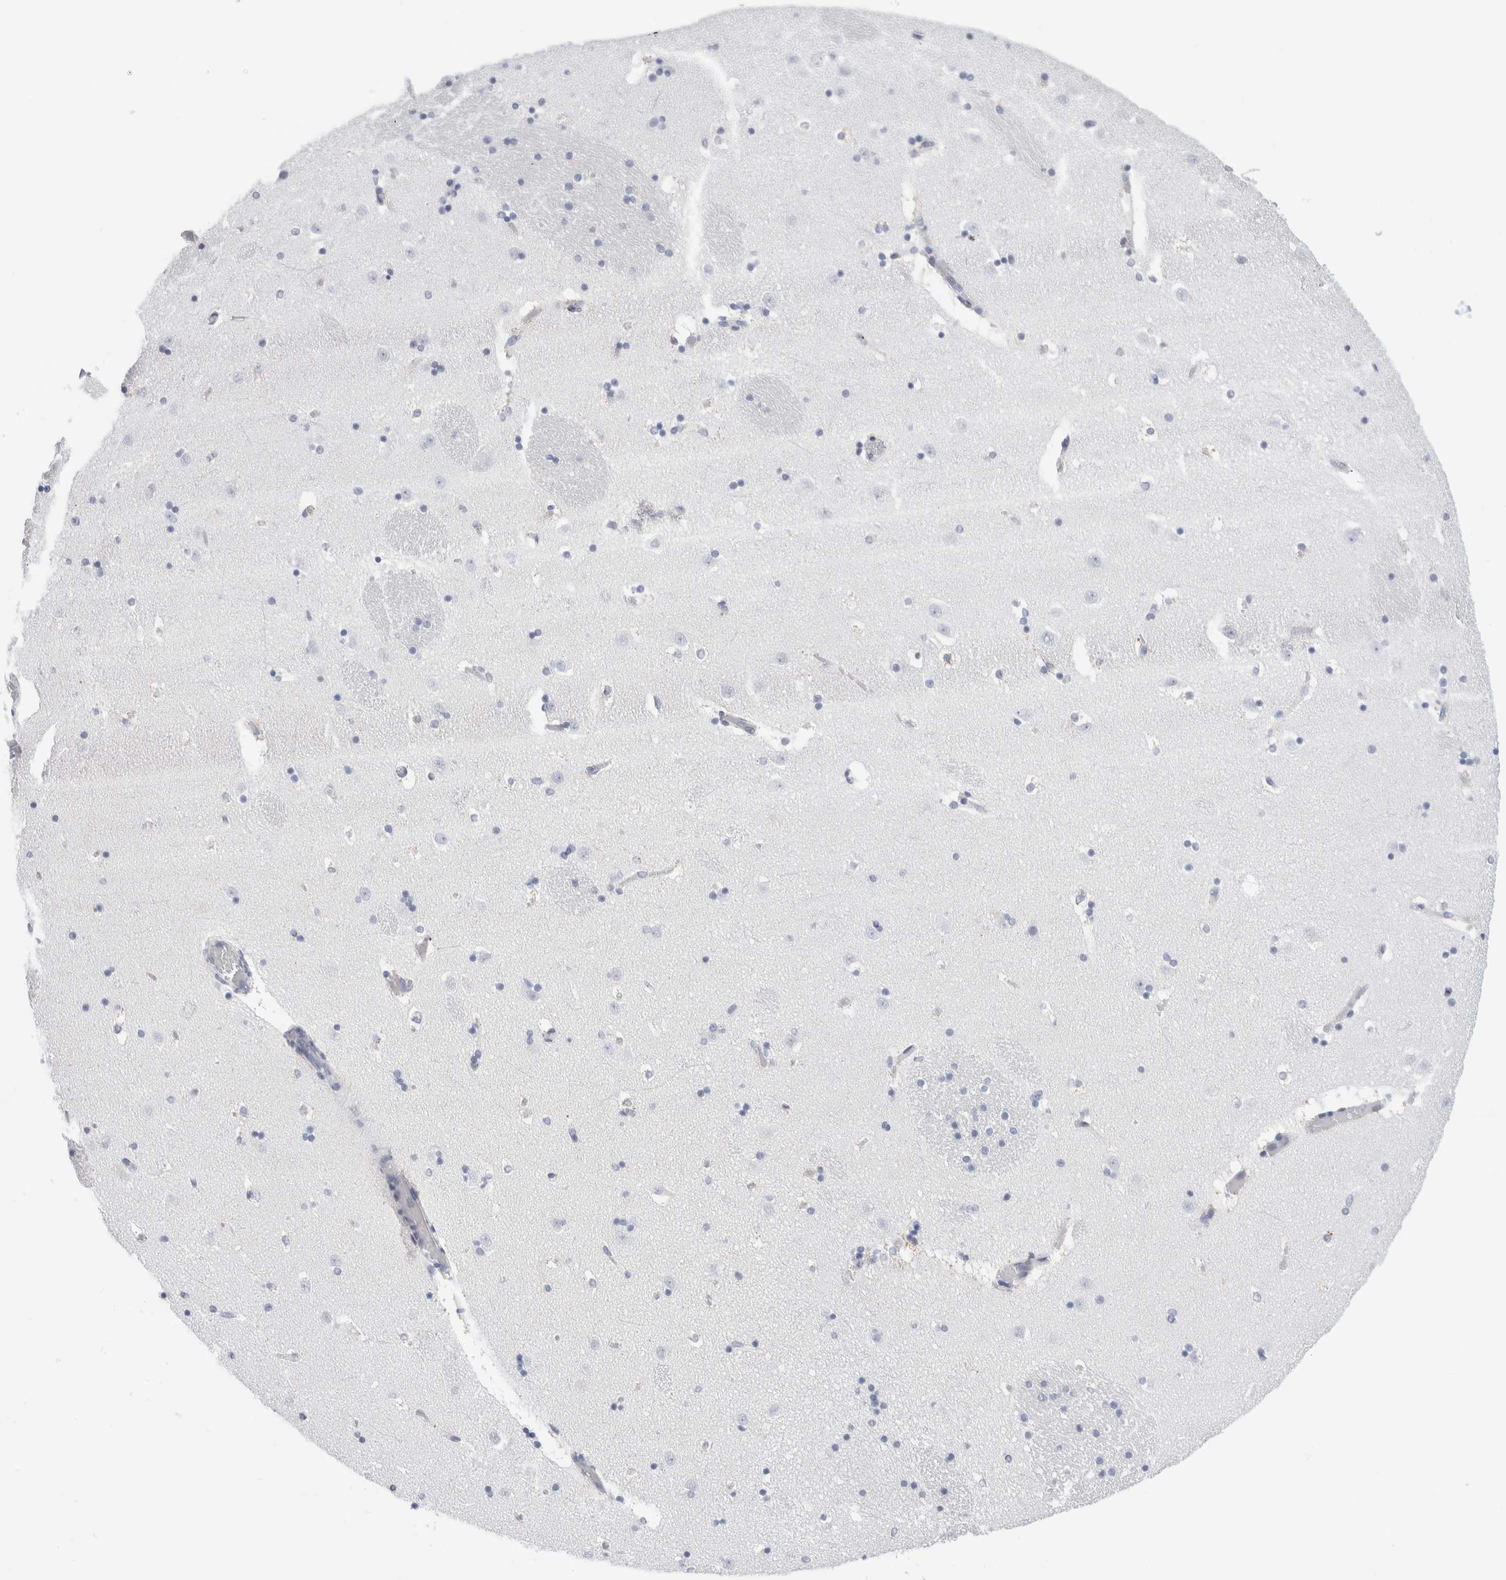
{"staining": {"intensity": "negative", "quantity": "none", "location": "none"}, "tissue": "caudate", "cell_type": "Glial cells", "image_type": "normal", "snomed": [{"axis": "morphology", "description": "Normal tissue, NOS"}, {"axis": "topography", "description": "Lateral ventricle wall"}], "caption": "This is an IHC photomicrograph of unremarkable human caudate. There is no expression in glial cells.", "gene": "ECHDC2", "patient": {"sex": "male", "age": 45}}